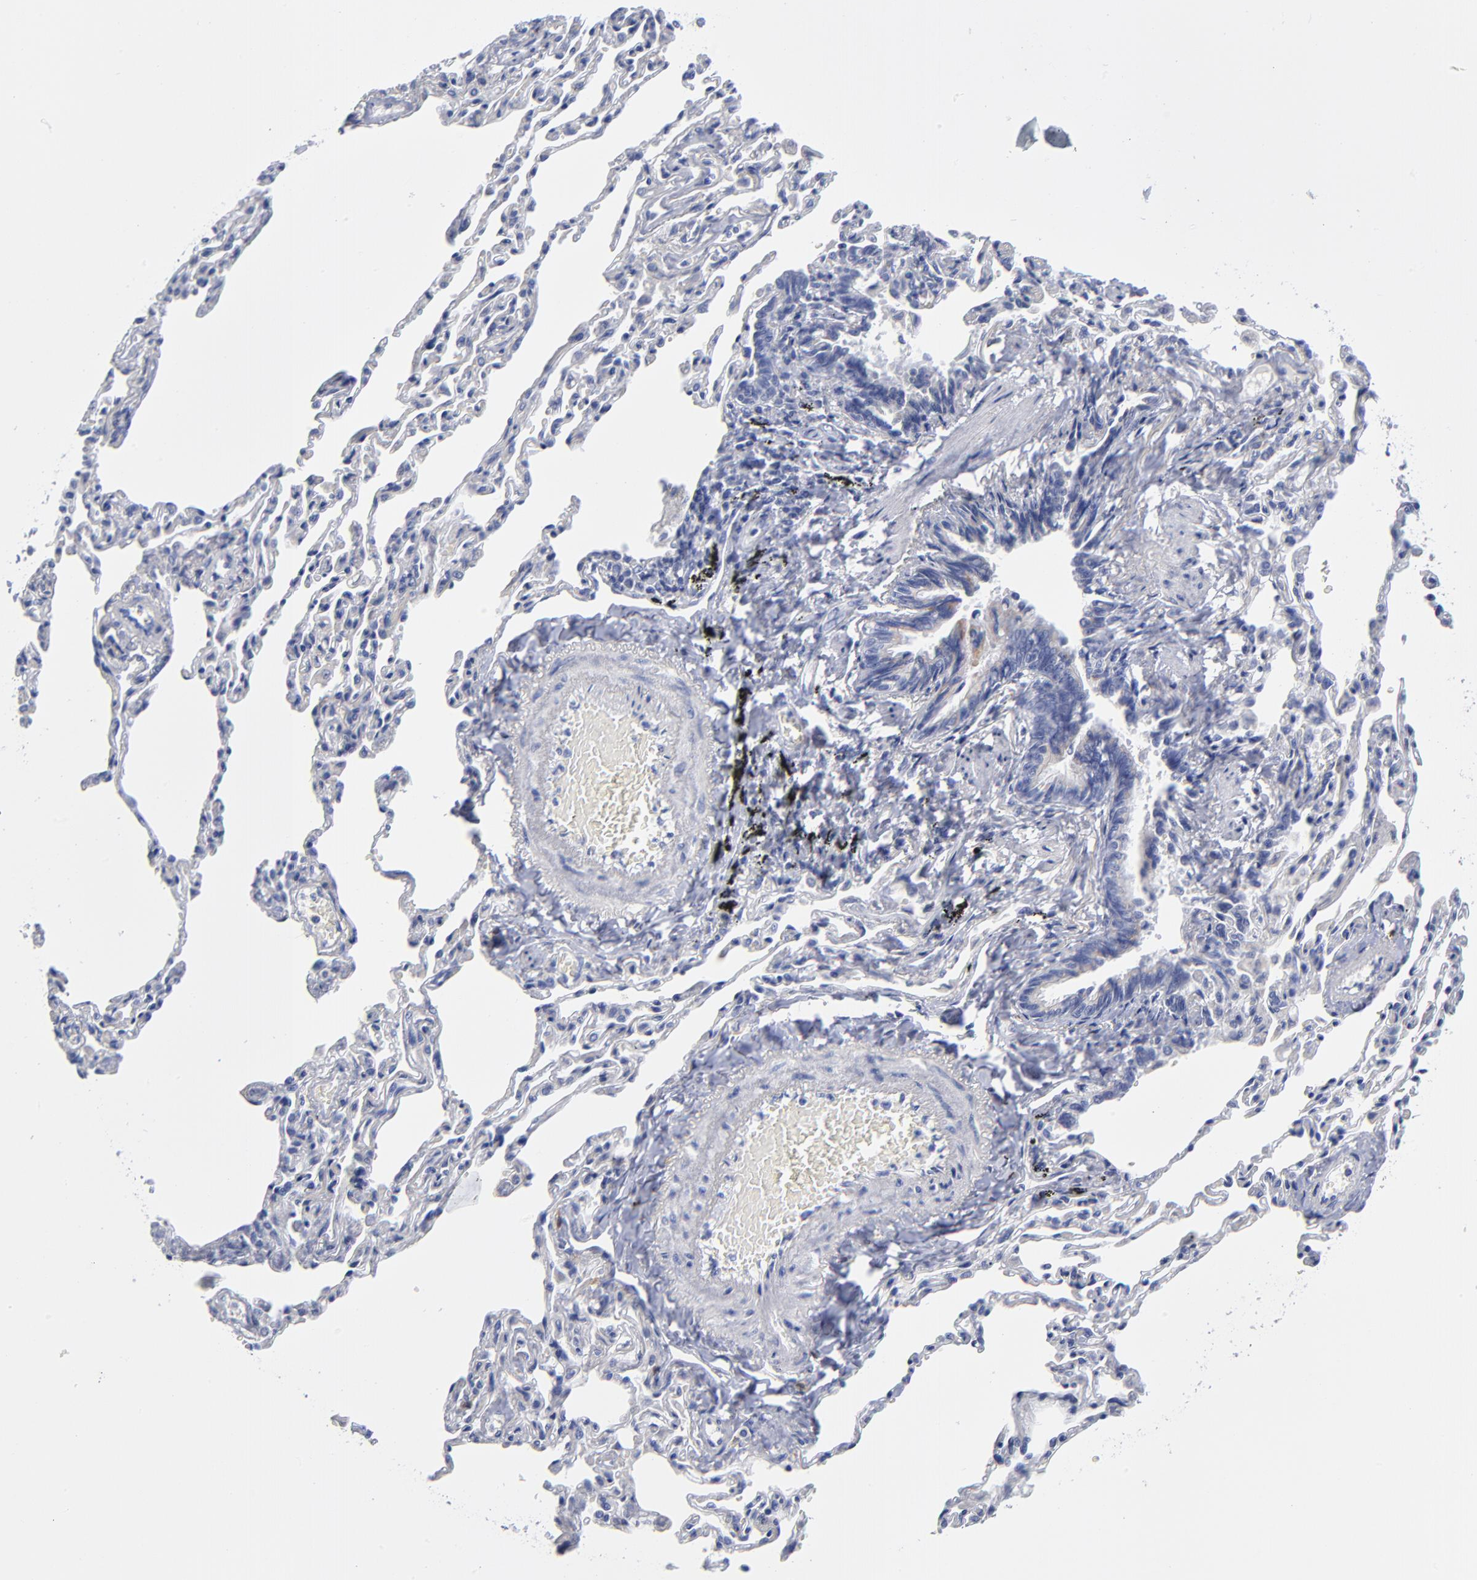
{"staining": {"intensity": "moderate", "quantity": "<25%", "location": "cytoplasmic/membranous"}, "tissue": "bronchus", "cell_type": "Respiratory epithelial cells", "image_type": "normal", "snomed": [{"axis": "morphology", "description": "Normal tissue, NOS"}, {"axis": "topography", "description": "Cartilage tissue"}, {"axis": "topography", "description": "Bronchus"}, {"axis": "topography", "description": "Lung"}], "caption": "Protein staining reveals moderate cytoplasmic/membranous staining in about <25% of respiratory epithelial cells in unremarkable bronchus.", "gene": "PTP4A1", "patient": {"sex": "male", "age": 64}}